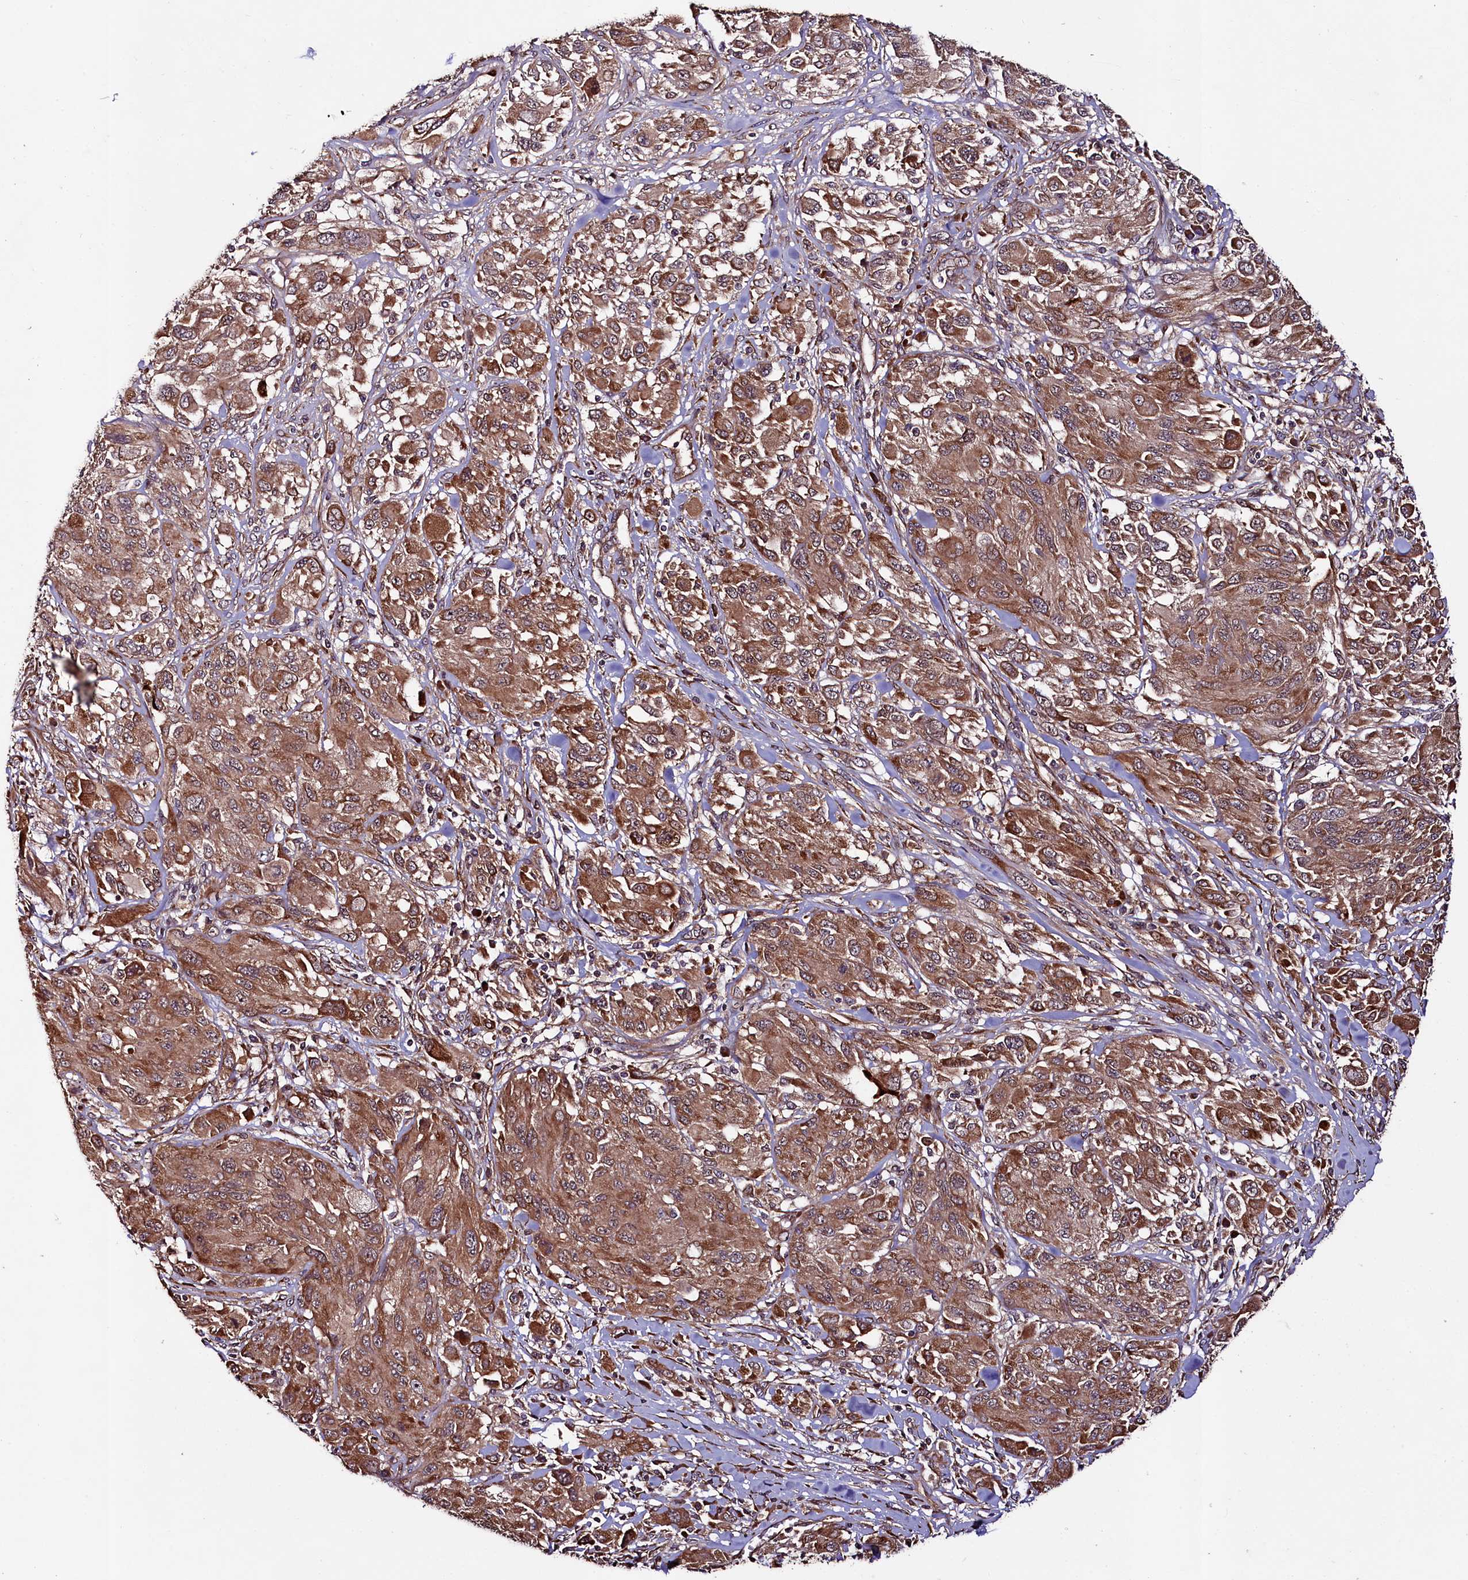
{"staining": {"intensity": "moderate", "quantity": ">75%", "location": "cytoplasmic/membranous"}, "tissue": "melanoma", "cell_type": "Tumor cells", "image_type": "cancer", "snomed": [{"axis": "morphology", "description": "Malignant melanoma, NOS"}, {"axis": "topography", "description": "Skin"}], "caption": "A micrograph showing moderate cytoplasmic/membranous positivity in approximately >75% of tumor cells in malignant melanoma, as visualized by brown immunohistochemical staining.", "gene": "CCDC102A", "patient": {"sex": "female", "age": 91}}